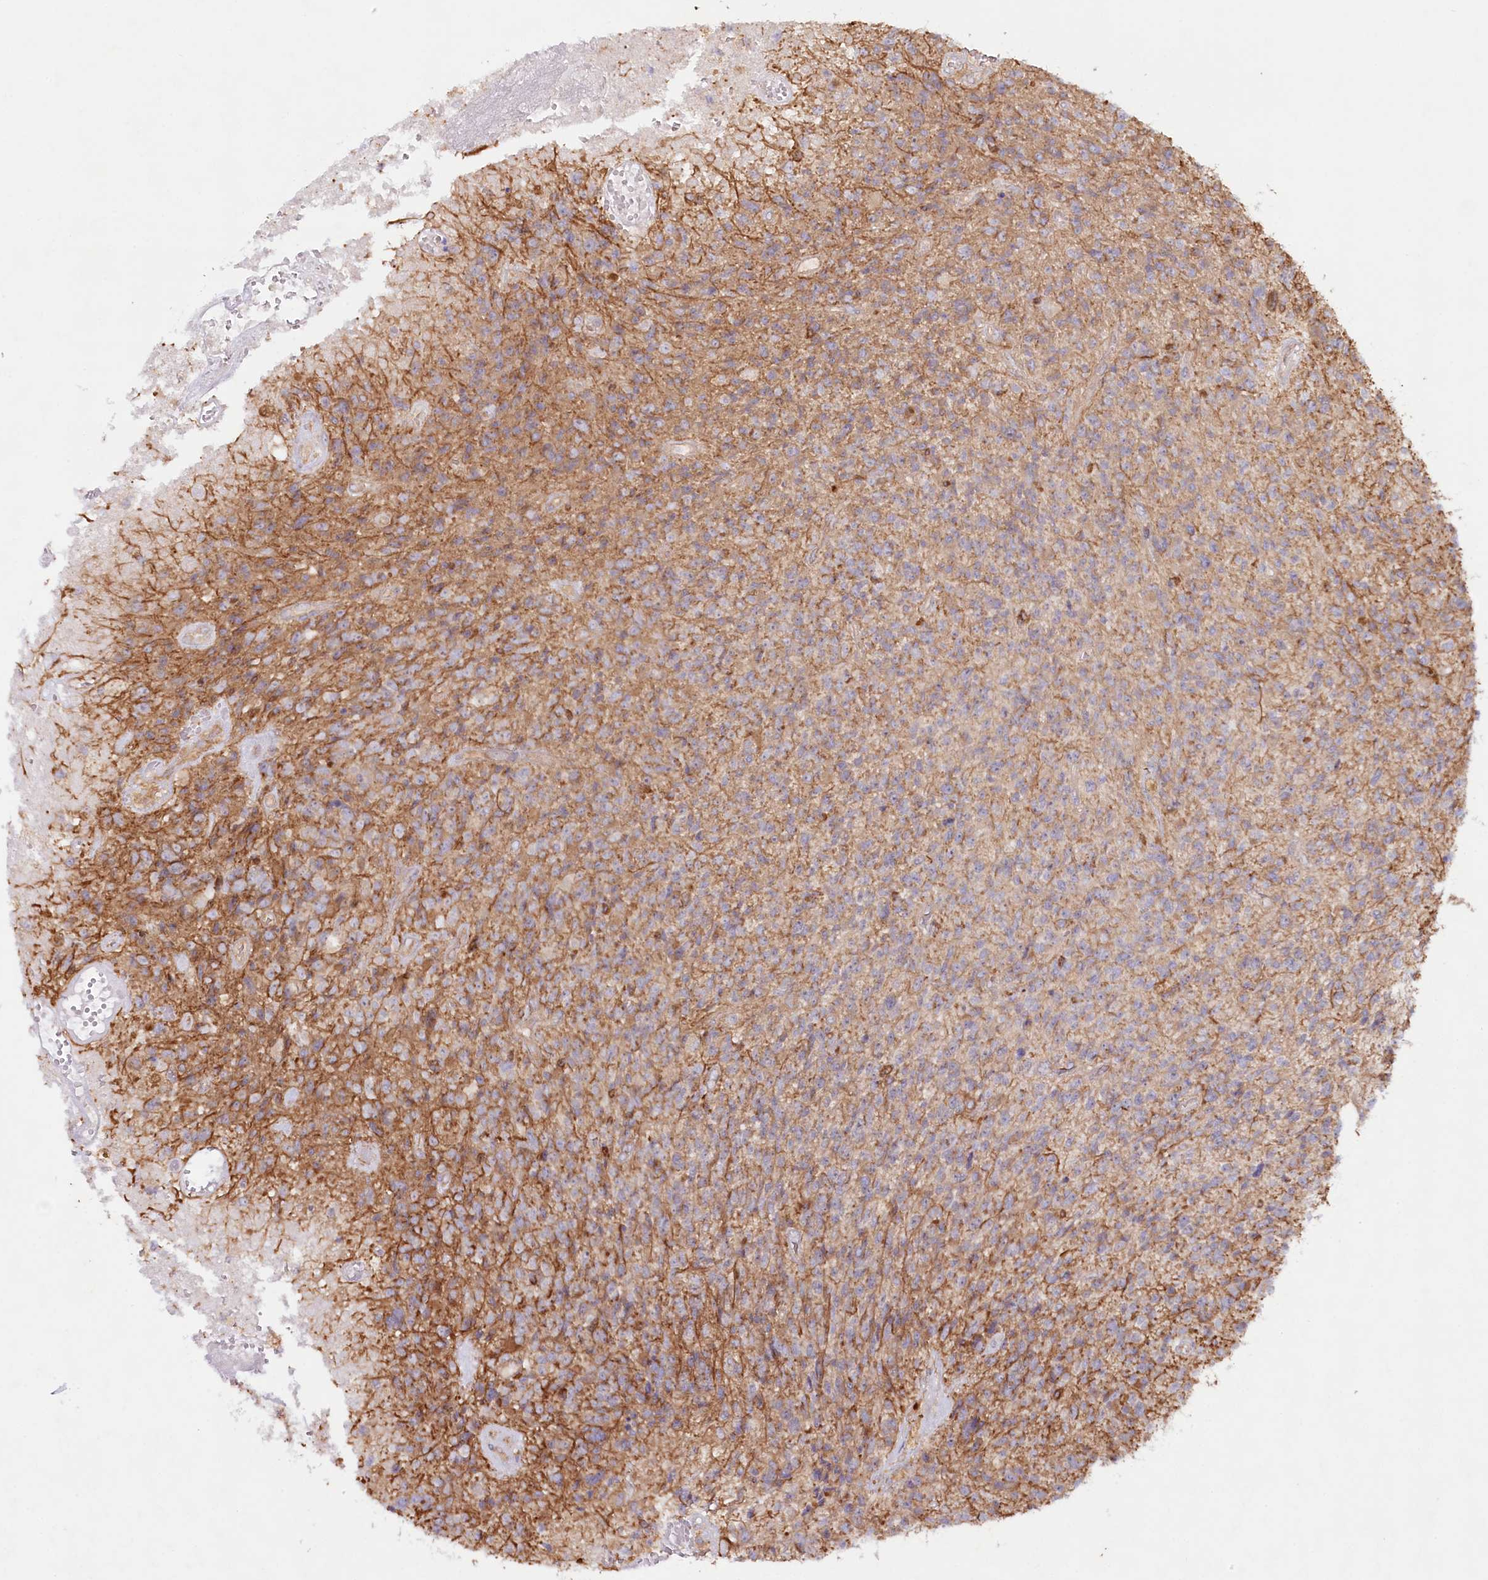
{"staining": {"intensity": "moderate", "quantity": ">75%", "location": "cytoplasmic/membranous"}, "tissue": "glioma", "cell_type": "Tumor cells", "image_type": "cancer", "snomed": [{"axis": "morphology", "description": "Glioma, malignant, High grade"}, {"axis": "topography", "description": "Brain"}], "caption": "Human glioma stained for a protein (brown) exhibits moderate cytoplasmic/membranous positive staining in about >75% of tumor cells.", "gene": "TNIP1", "patient": {"sex": "male", "age": 76}}